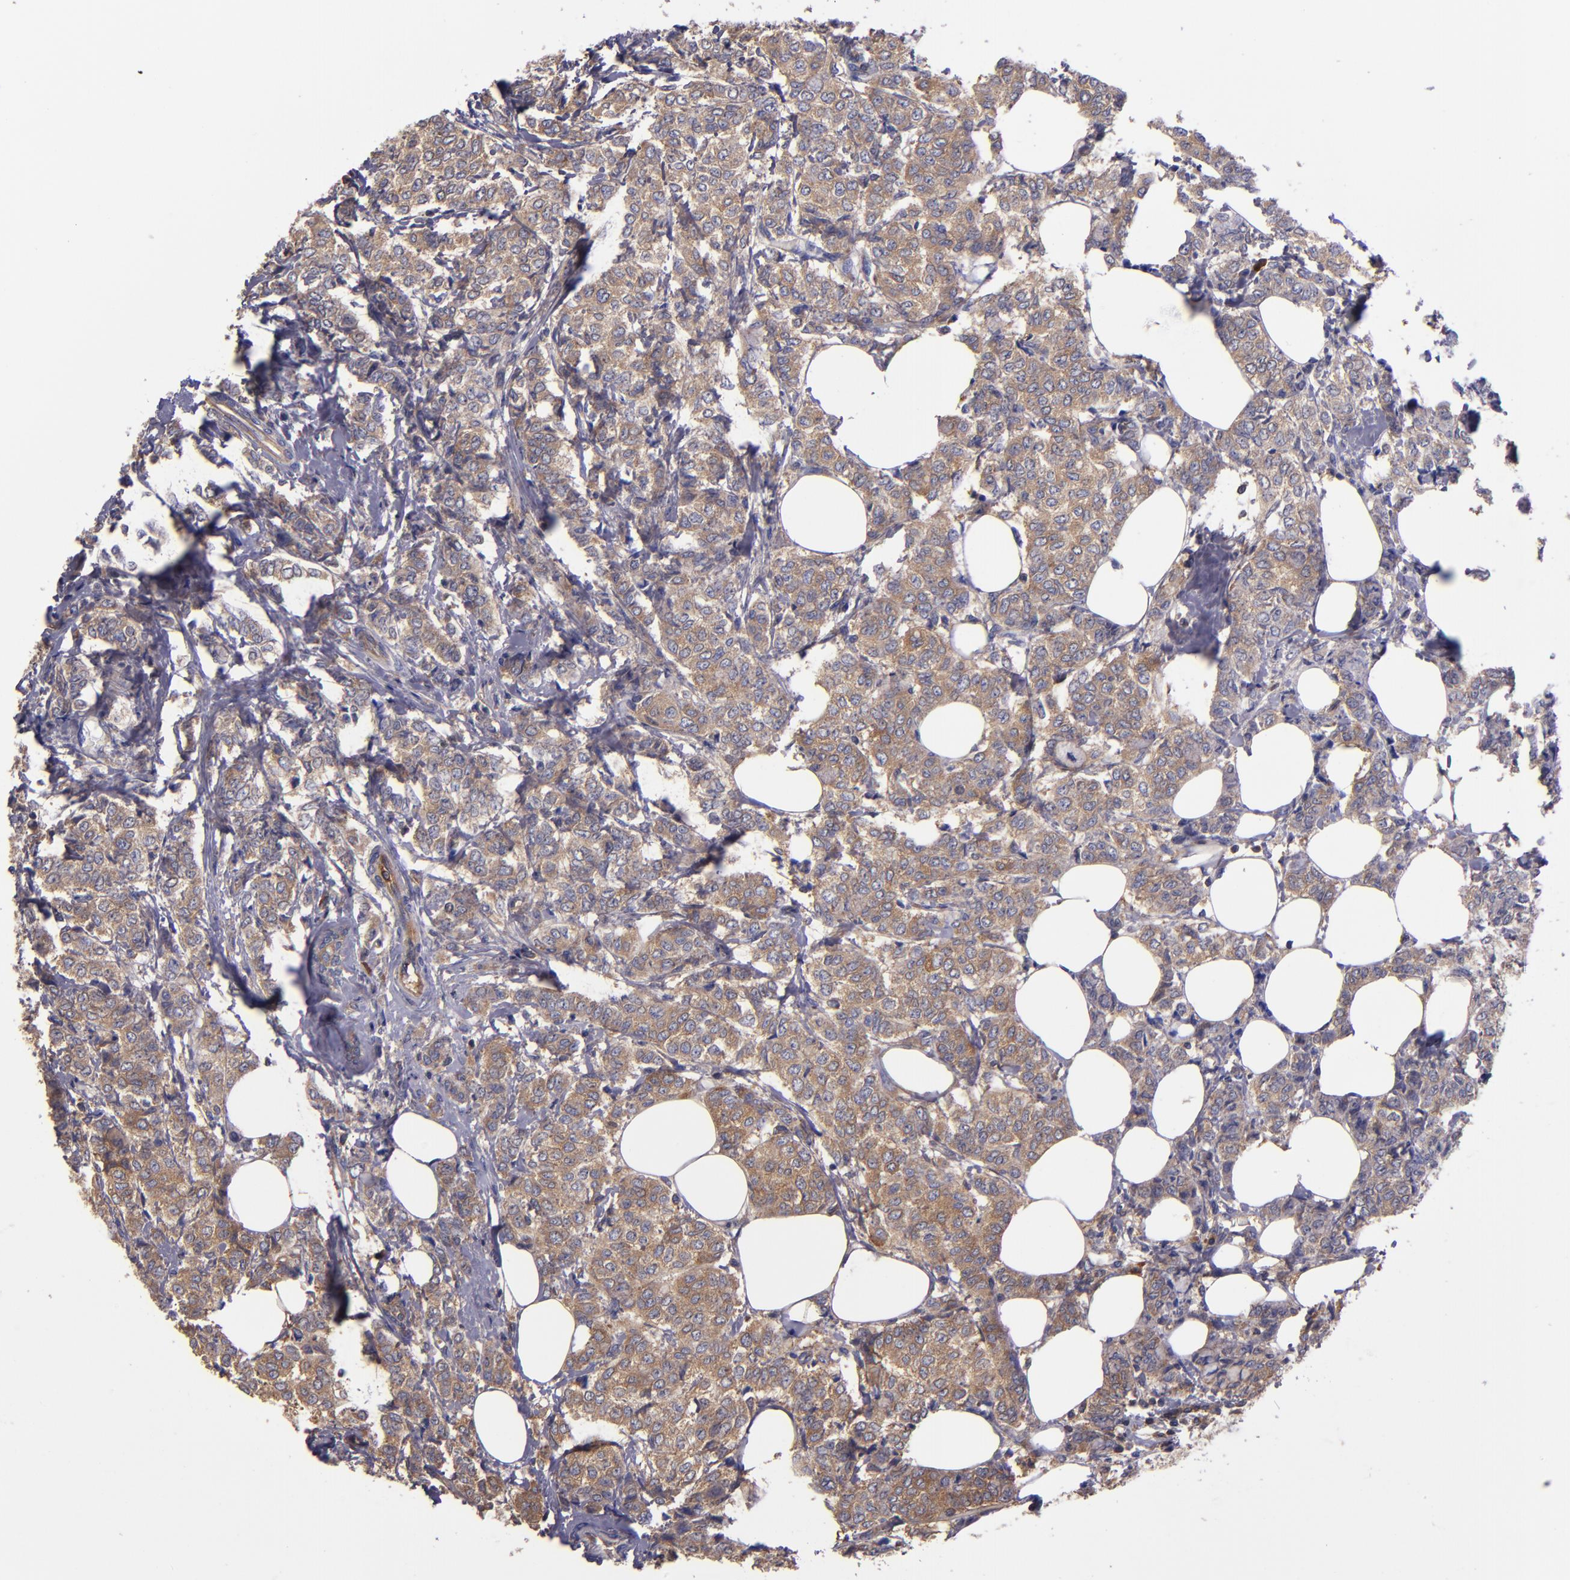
{"staining": {"intensity": "moderate", "quantity": ">75%", "location": "cytoplasmic/membranous"}, "tissue": "breast cancer", "cell_type": "Tumor cells", "image_type": "cancer", "snomed": [{"axis": "morphology", "description": "Lobular carcinoma"}, {"axis": "topography", "description": "Breast"}], "caption": "Immunohistochemistry (DAB (3,3'-diaminobenzidine)) staining of human breast cancer (lobular carcinoma) exhibits moderate cytoplasmic/membranous protein staining in approximately >75% of tumor cells.", "gene": "CARS1", "patient": {"sex": "female", "age": 60}}